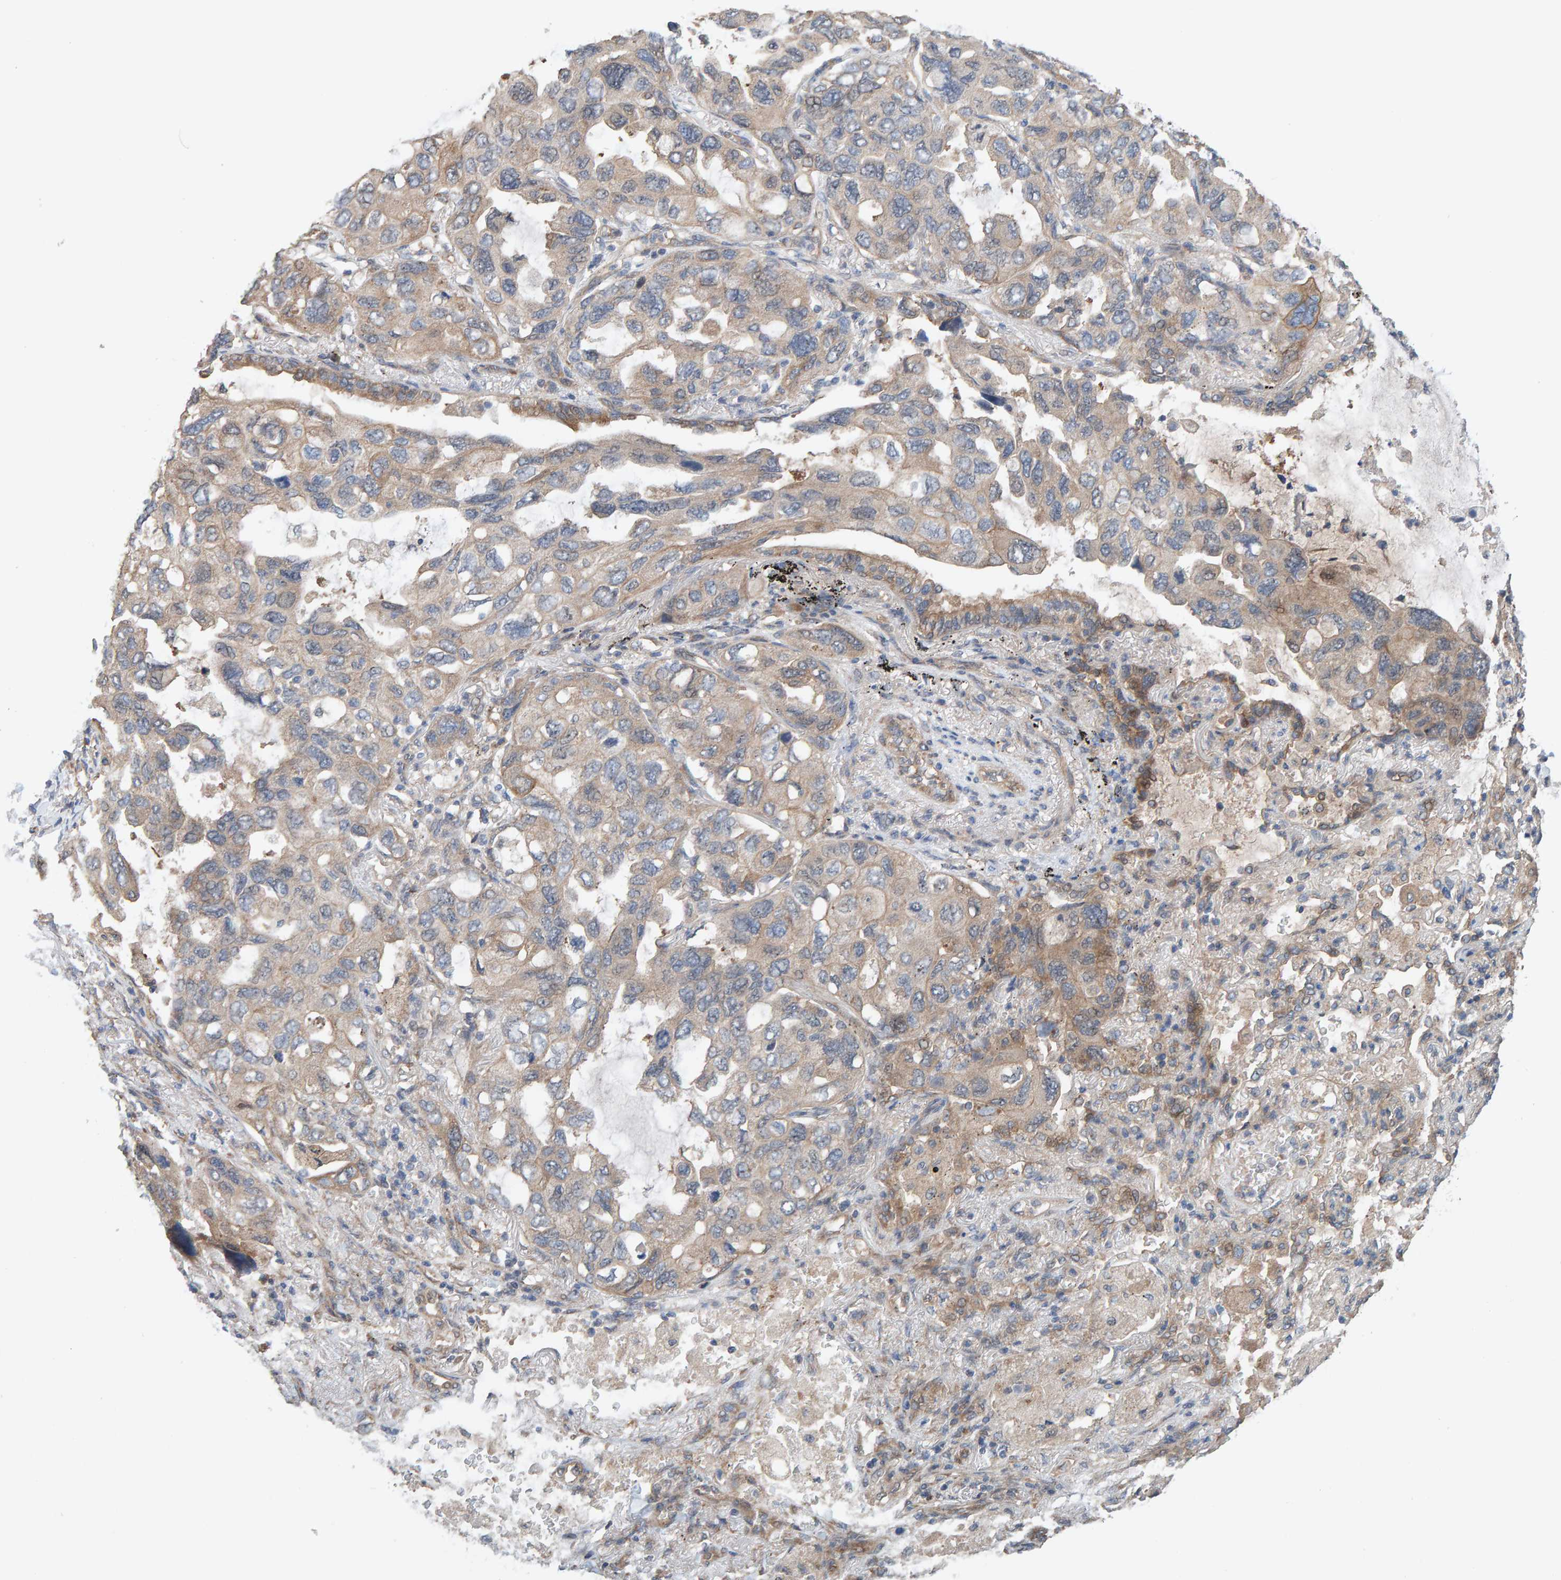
{"staining": {"intensity": "weak", "quantity": ">75%", "location": "cytoplasmic/membranous"}, "tissue": "lung cancer", "cell_type": "Tumor cells", "image_type": "cancer", "snomed": [{"axis": "morphology", "description": "Squamous cell carcinoma, NOS"}, {"axis": "topography", "description": "Lung"}], "caption": "Immunohistochemical staining of human lung cancer displays low levels of weak cytoplasmic/membranous staining in about >75% of tumor cells.", "gene": "LRSAM1", "patient": {"sex": "female", "age": 73}}